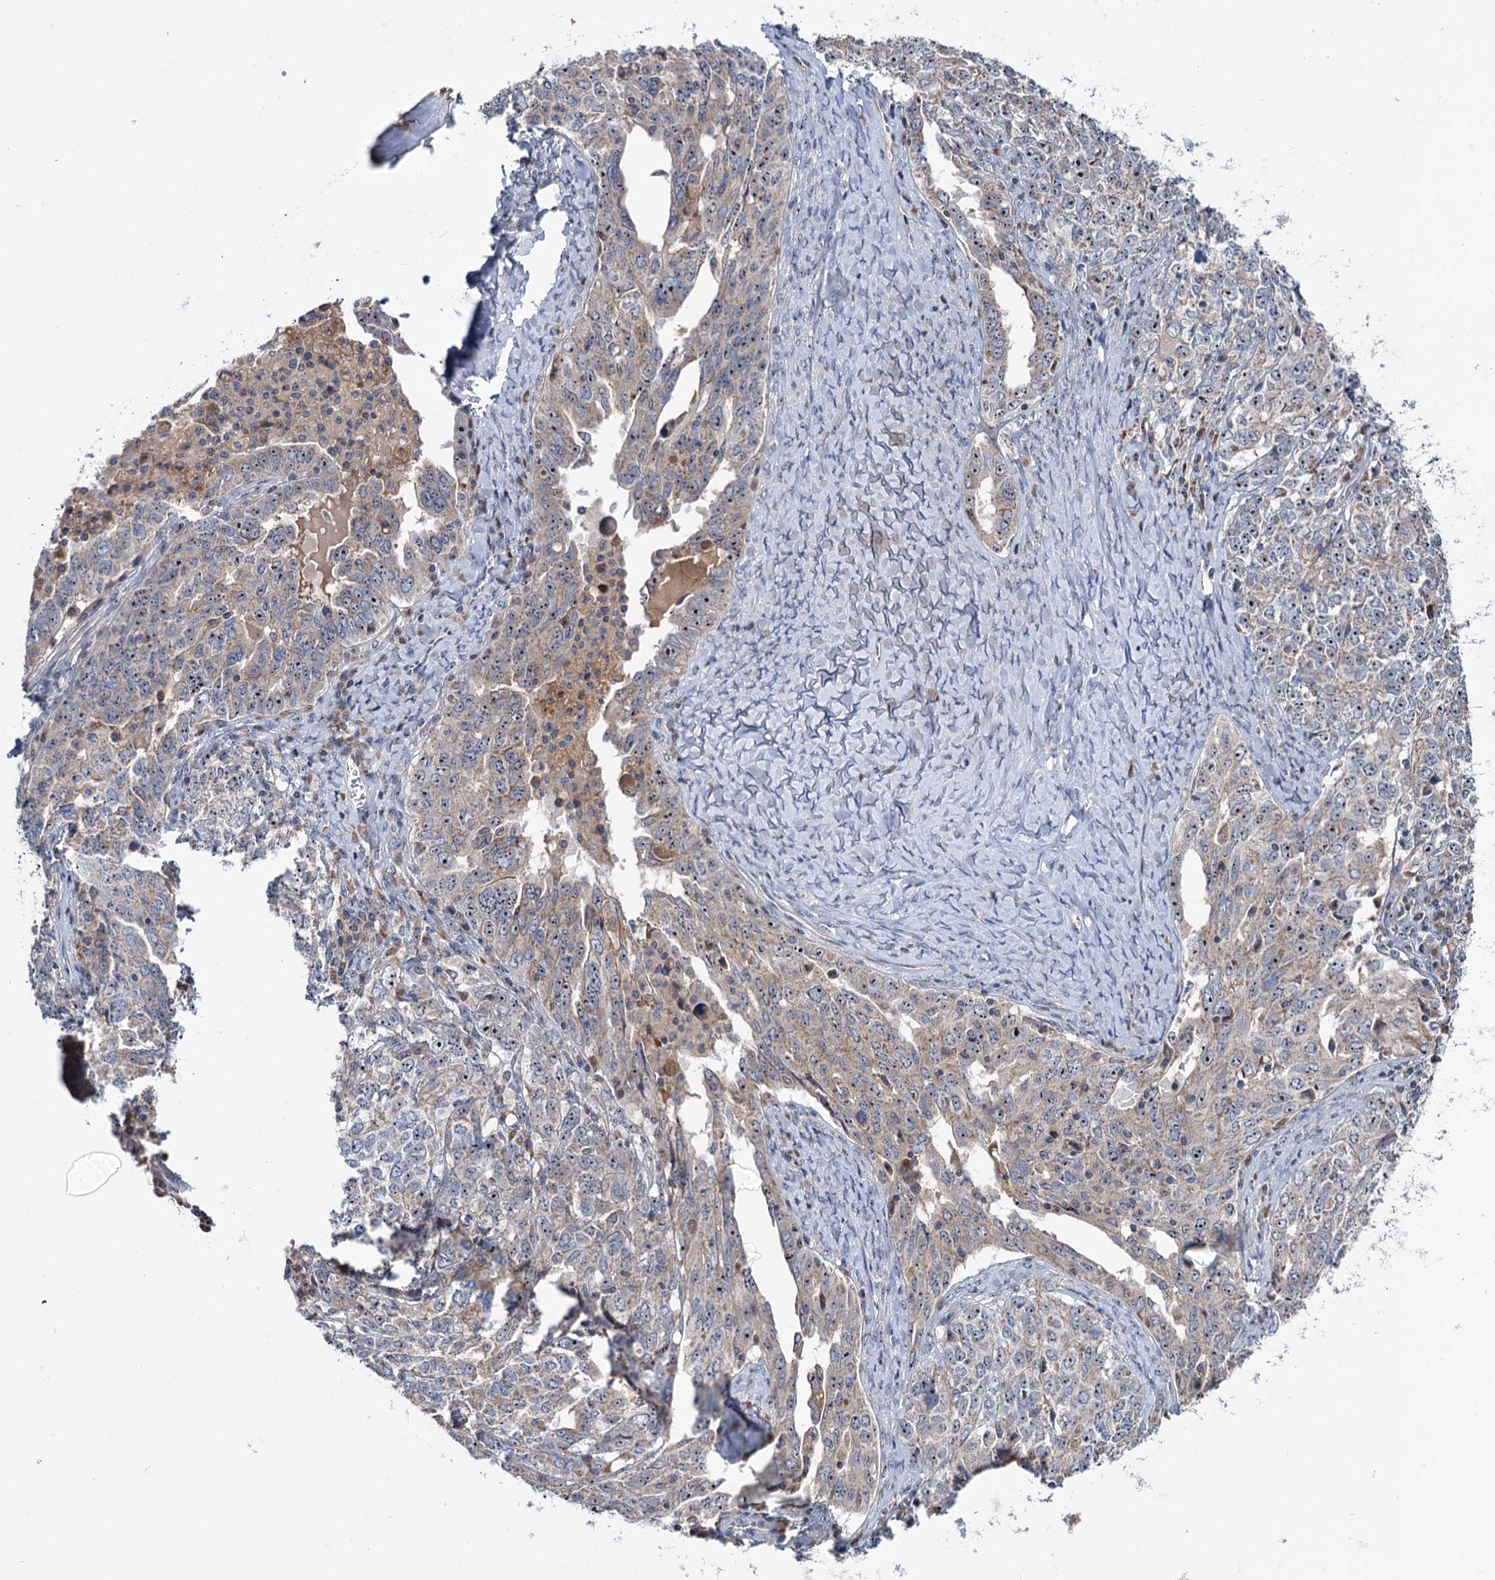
{"staining": {"intensity": "moderate", "quantity": "25%-75%", "location": "cytoplasmic/membranous,nuclear"}, "tissue": "ovarian cancer", "cell_type": "Tumor cells", "image_type": "cancer", "snomed": [{"axis": "morphology", "description": "Carcinoma, endometroid"}, {"axis": "topography", "description": "Ovary"}], "caption": "Immunohistochemistry (IHC) histopathology image of human ovarian cancer stained for a protein (brown), which reveals medium levels of moderate cytoplasmic/membranous and nuclear expression in approximately 25%-75% of tumor cells.", "gene": "HTR3B", "patient": {"sex": "female", "age": 62}}